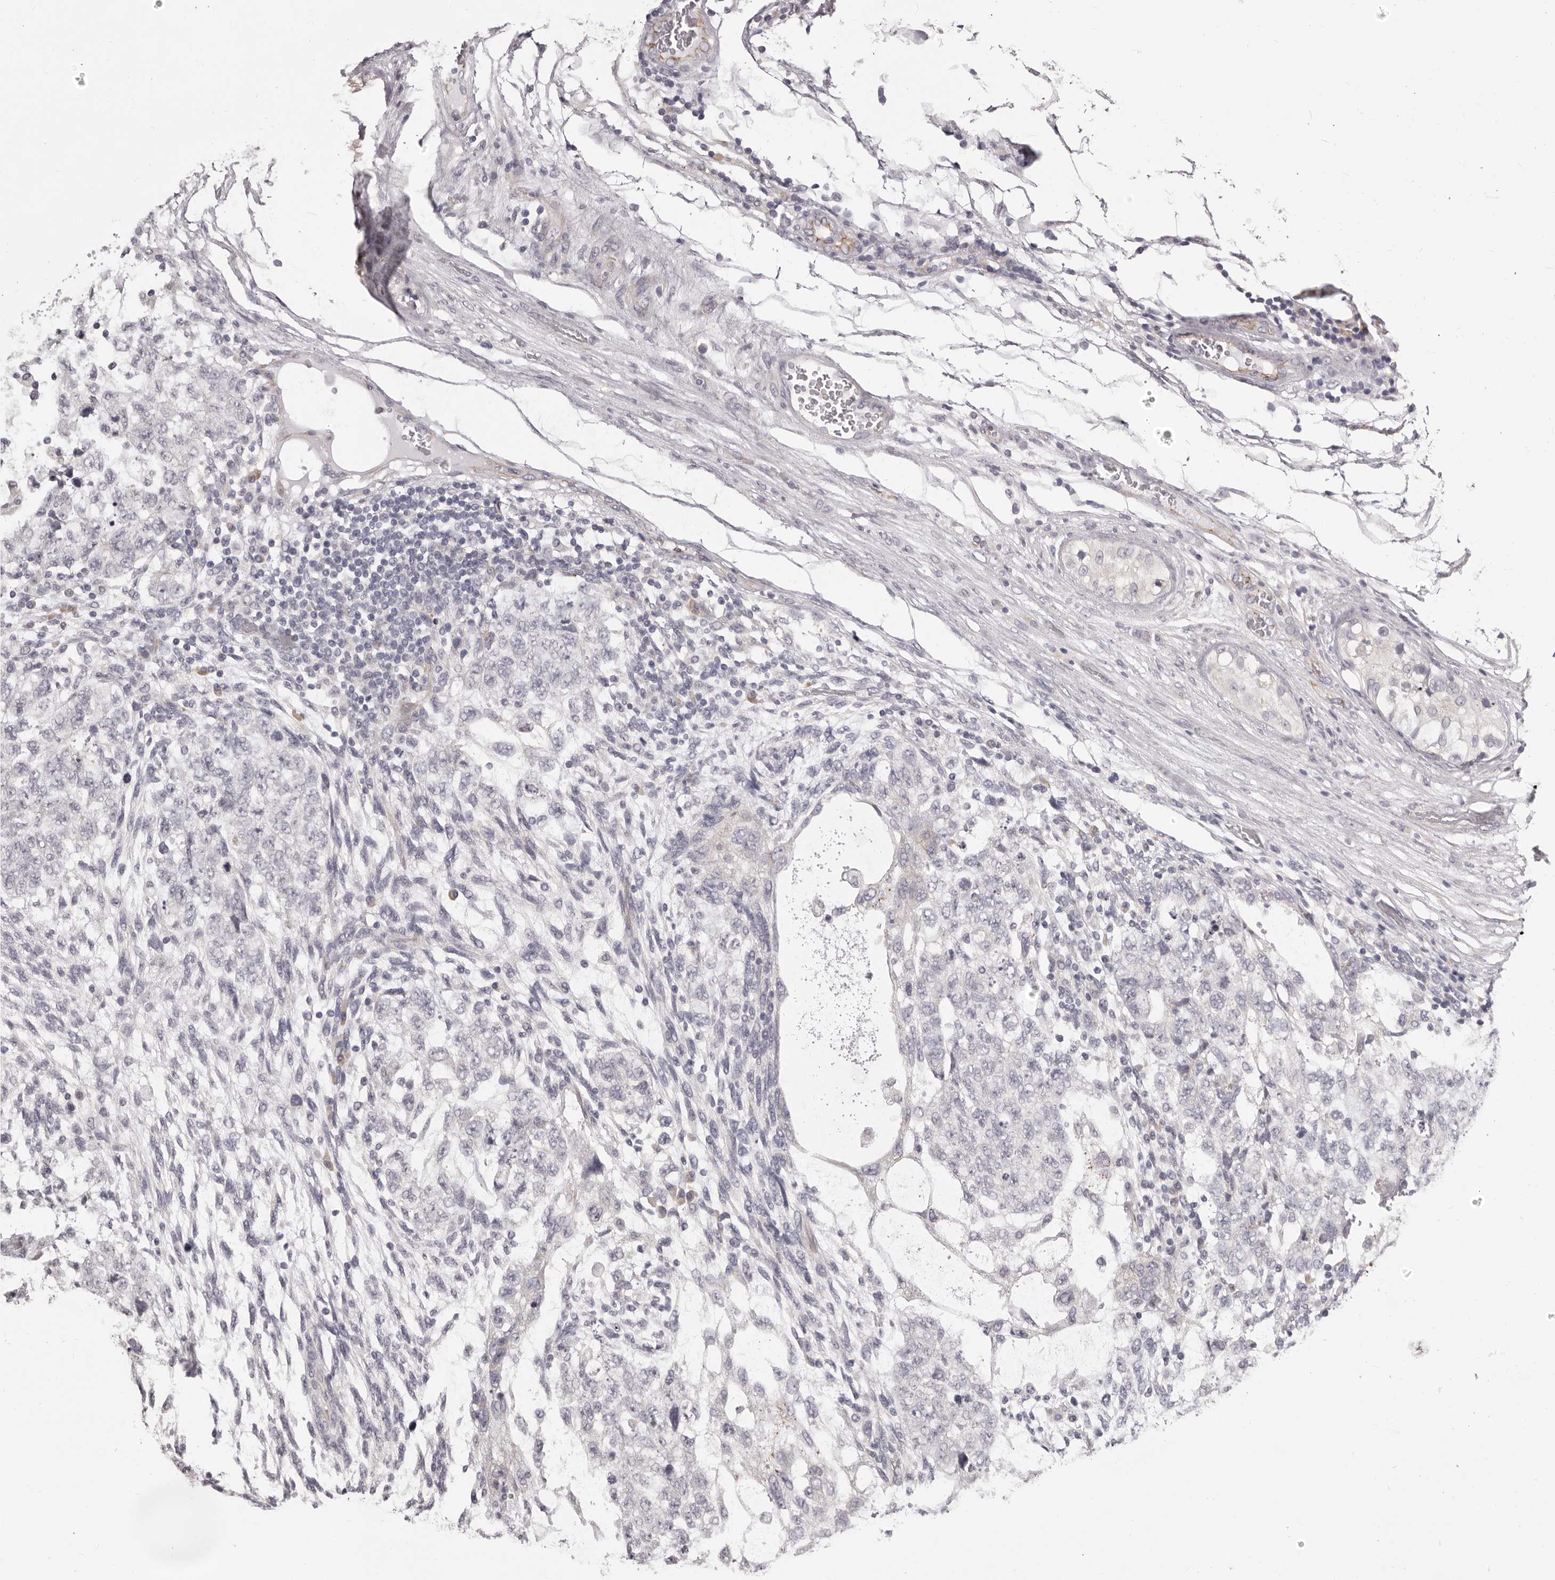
{"staining": {"intensity": "negative", "quantity": "none", "location": "none"}, "tissue": "testis cancer", "cell_type": "Tumor cells", "image_type": "cancer", "snomed": [{"axis": "morphology", "description": "Normal tissue, NOS"}, {"axis": "morphology", "description": "Carcinoma, Embryonal, NOS"}, {"axis": "topography", "description": "Testis"}], "caption": "Tumor cells are negative for brown protein staining in testis cancer (embryonal carcinoma).", "gene": "OTUD3", "patient": {"sex": "male", "age": 36}}